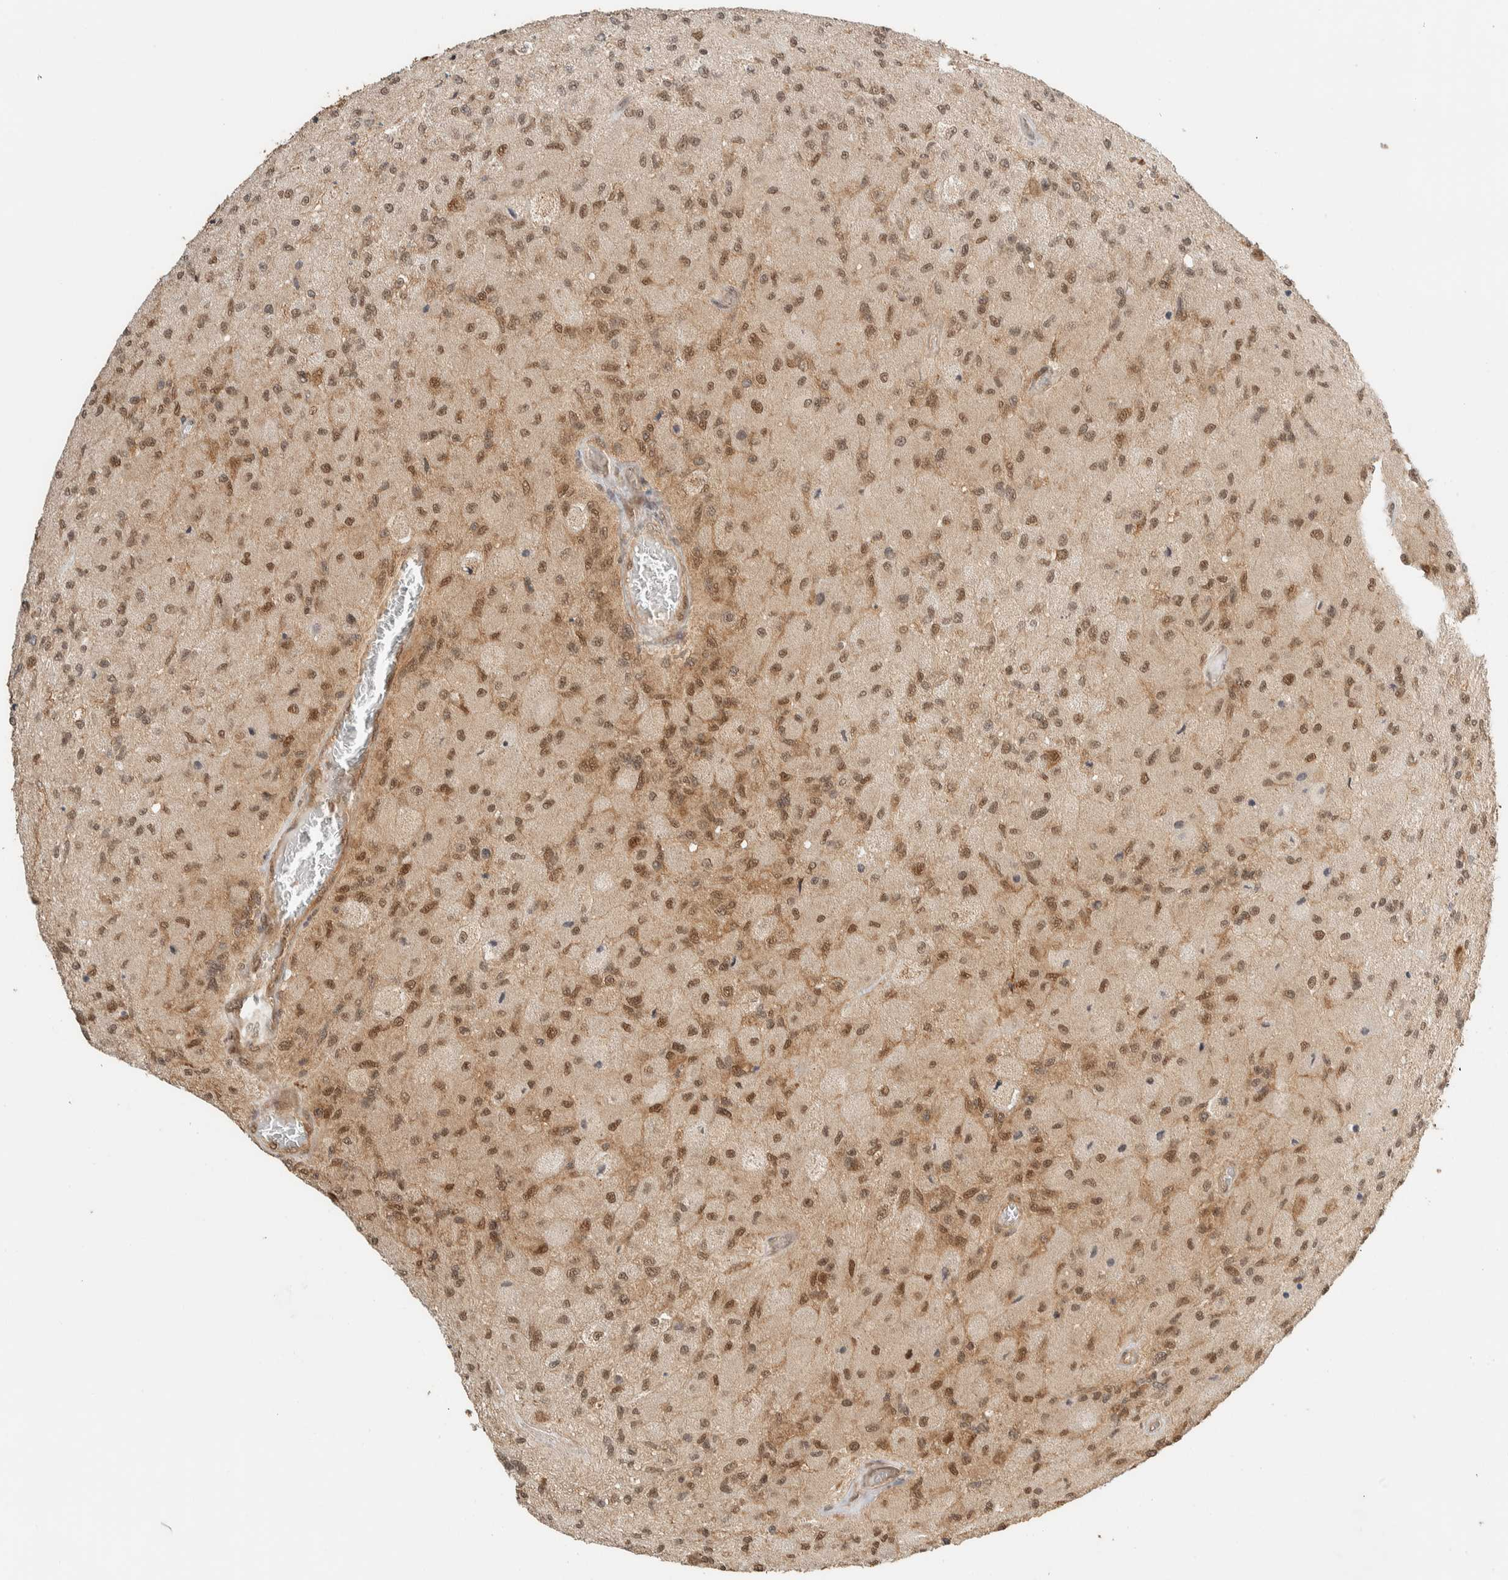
{"staining": {"intensity": "moderate", "quantity": ">75%", "location": "nuclear"}, "tissue": "glioma", "cell_type": "Tumor cells", "image_type": "cancer", "snomed": [{"axis": "morphology", "description": "Normal tissue, NOS"}, {"axis": "morphology", "description": "Glioma, malignant, High grade"}, {"axis": "topography", "description": "Cerebral cortex"}], "caption": "A histopathology image showing moderate nuclear expression in approximately >75% of tumor cells in glioma, as visualized by brown immunohistochemical staining.", "gene": "ZBTB2", "patient": {"sex": "male", "age": 77}}